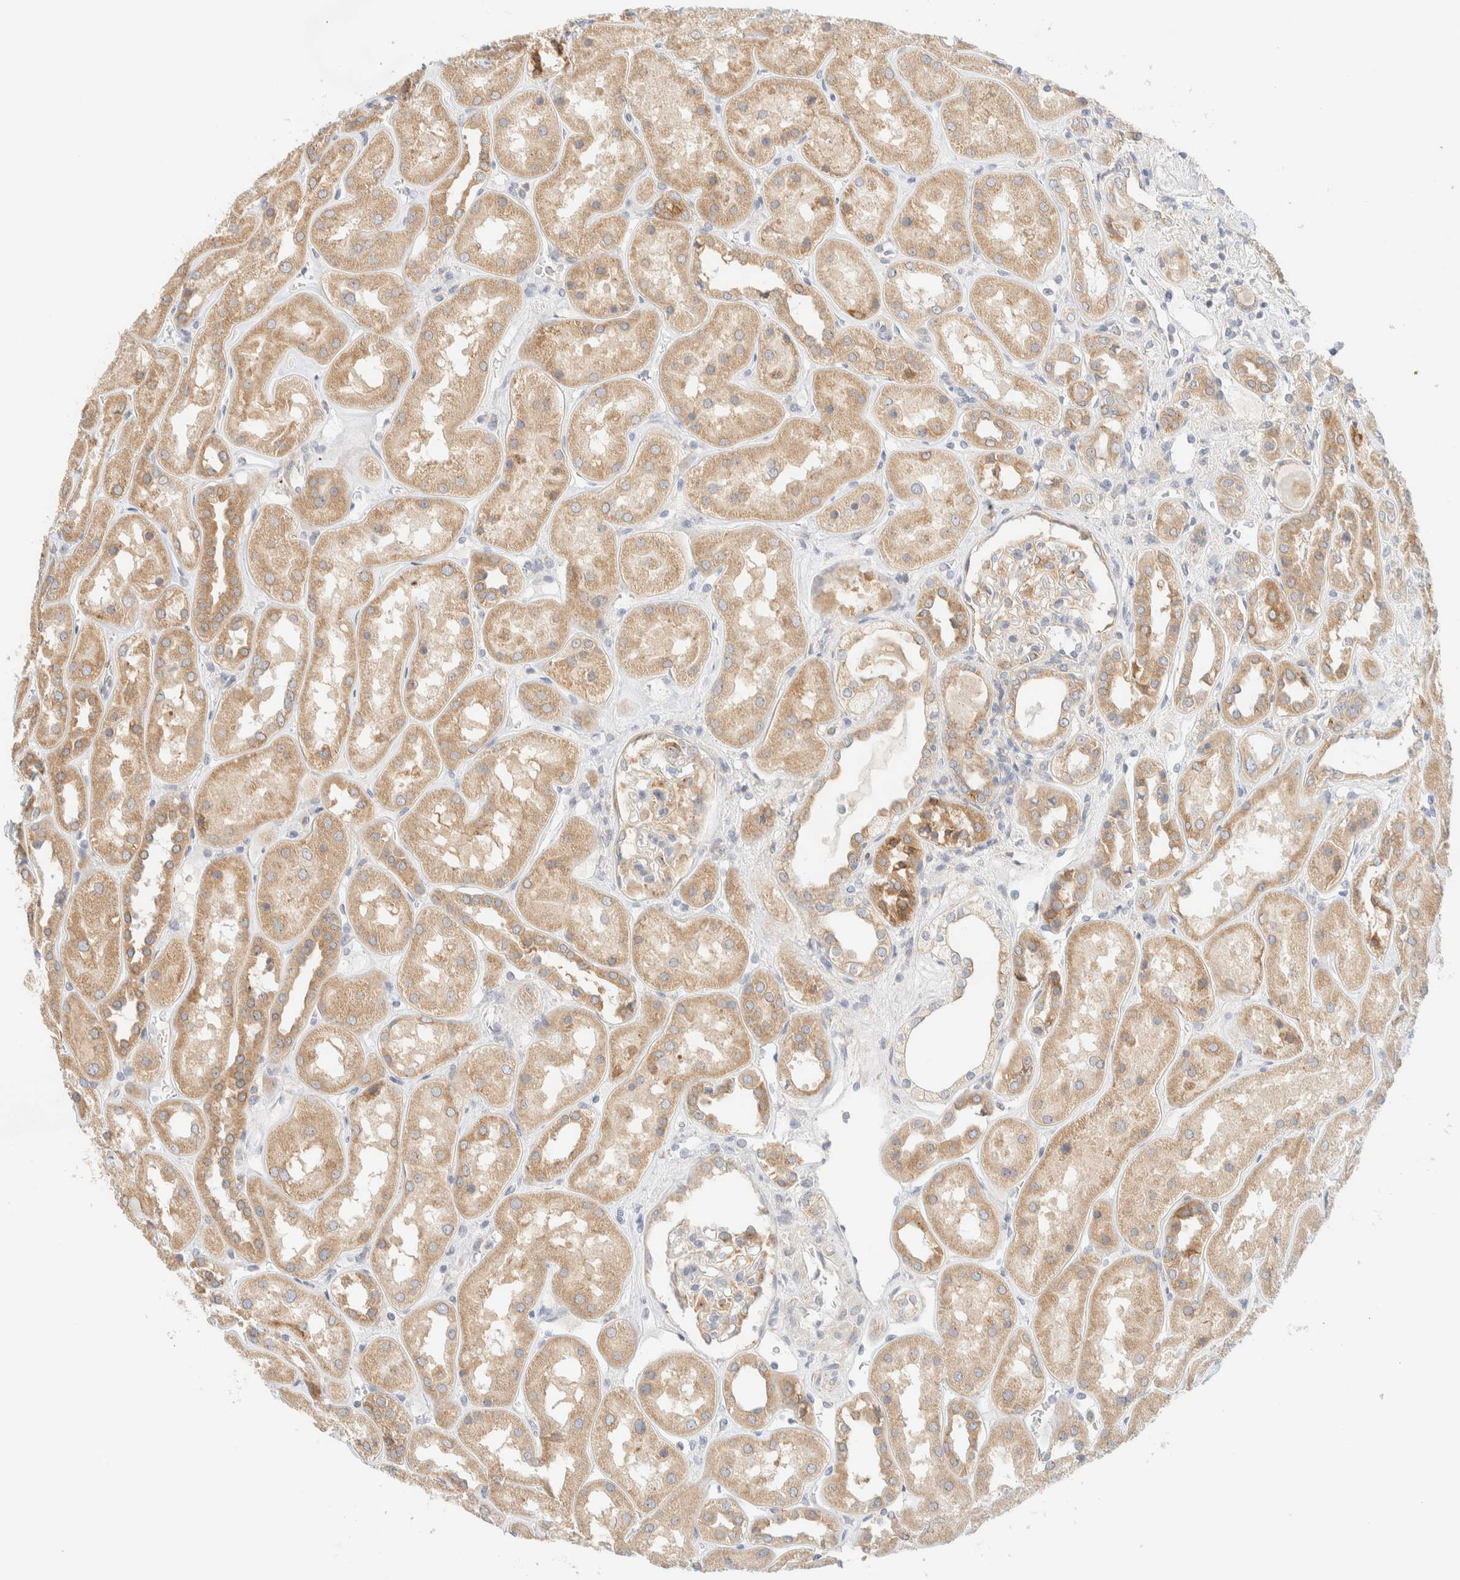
{"staining": {"intensity": "weak", "quantity": "25%-75%", "location": "cytoplasmic/membranous"}, "tissue": "kidney", "cell_type": "Cells in glomeruli", "image_type": "normal", "snomed": [{"axis": "morphology", "description": "Normal tissue, NOS"}, {"axis": "topography", "description": "Kidney"}], "caption": "Immunohistochemistry (IHC) (DAB (3,3'-diaminobenzidine)) staining of benign human kidney reveals weak cytoplasmic/membranous protein expression in approximately 25%-75% of cells in glomeruli.", "gene": "NT5C", "patient": {"sex": "male", "age": 70}}